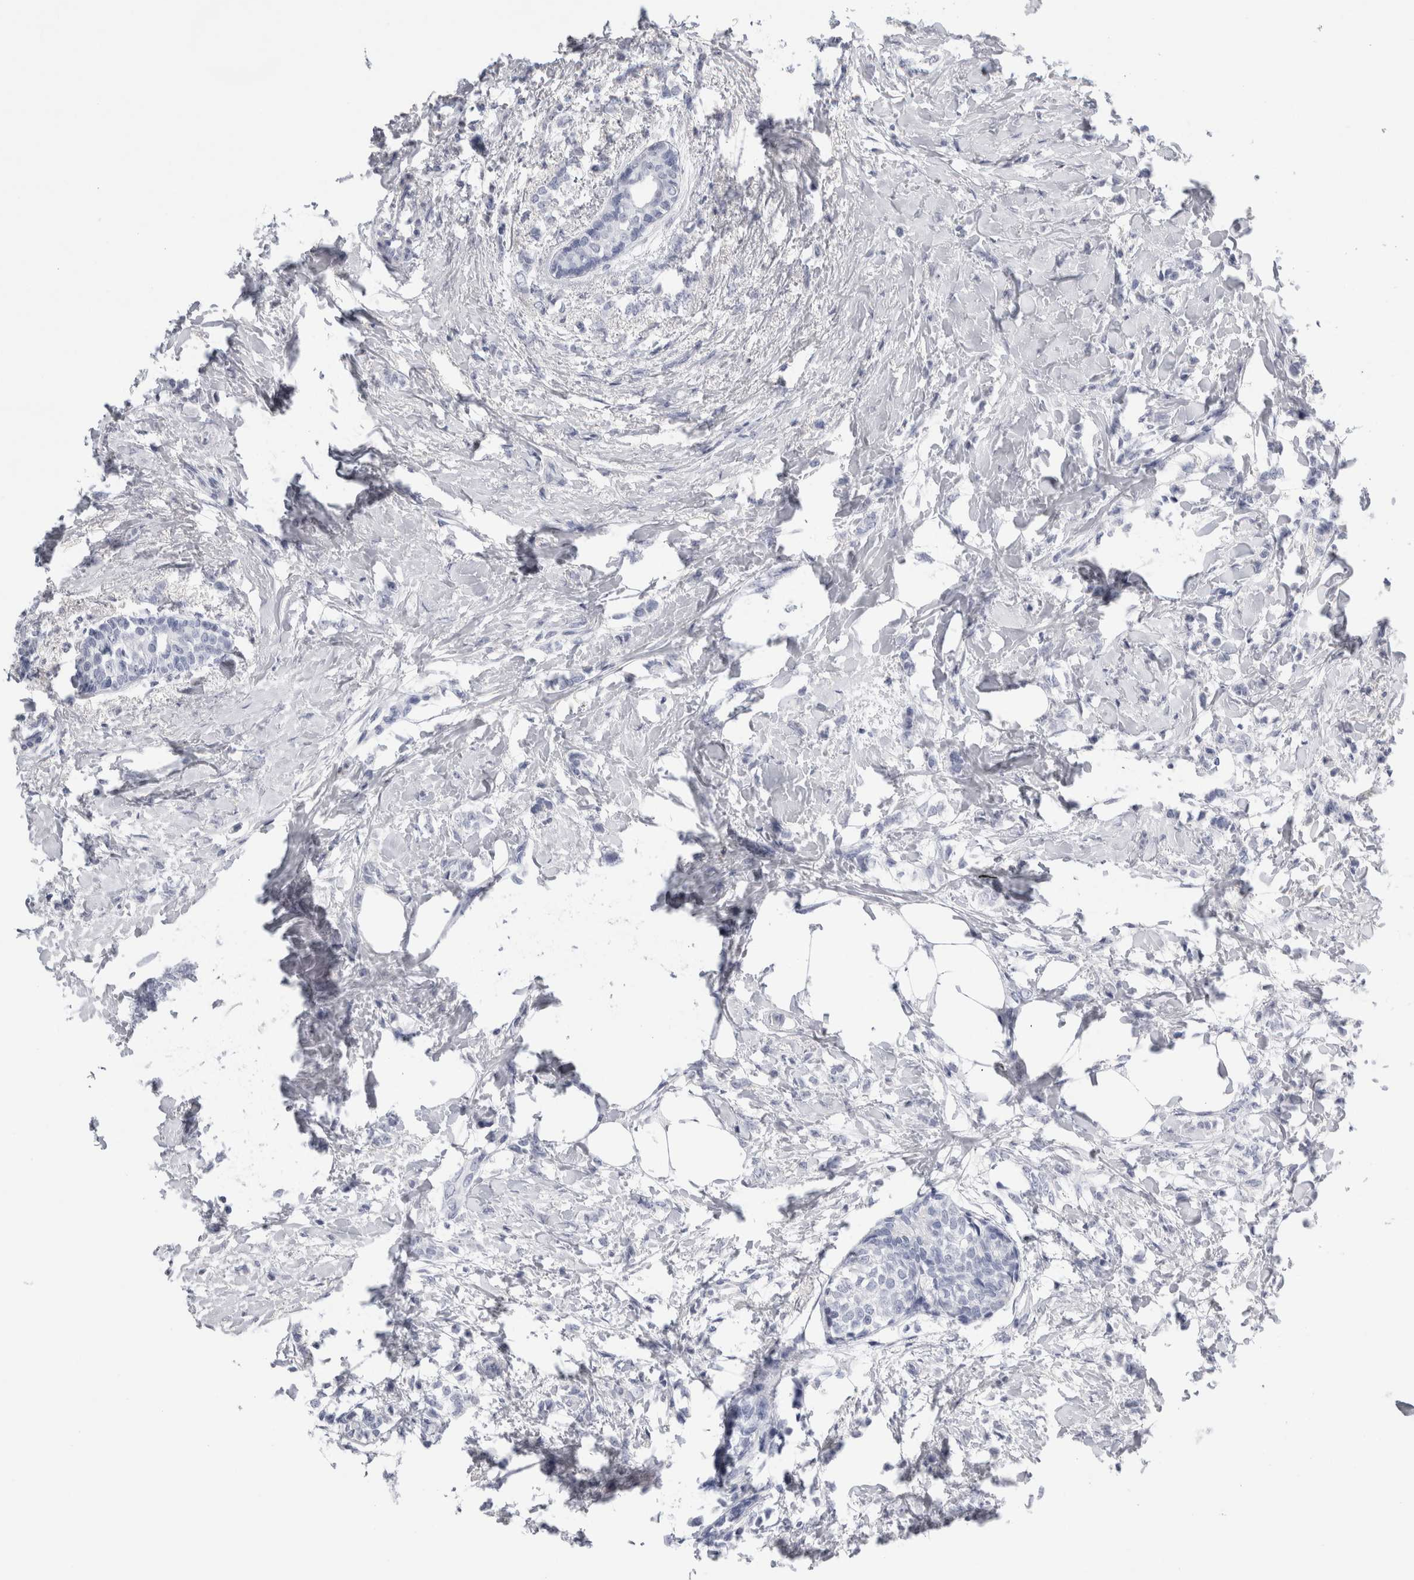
{"staining": {"intensity": "negative", "quantity": "none", "location": "none"}, "tissue": "breast cancer", "cell_type": "Tumor cells", "image_type": "cancer", "snomed": [{"axis": "morphology", "description": "Lobular carcinoma, in situ"}, {"axis": "morphology", "description": "Lobular carcinoma"}, {"axis": "topography", "description": "Breast"}], "caption": "High magnification brightfield microscopy of breast lobular carcinoma in situ stained with DAB (3,3'-diaminobenzidine) (brown) and counterstained with hematoxylin (blue): tumor cells show no significant positivity.", "gene": "S100A12", "patient": {"sex": "female", "age": 41}}